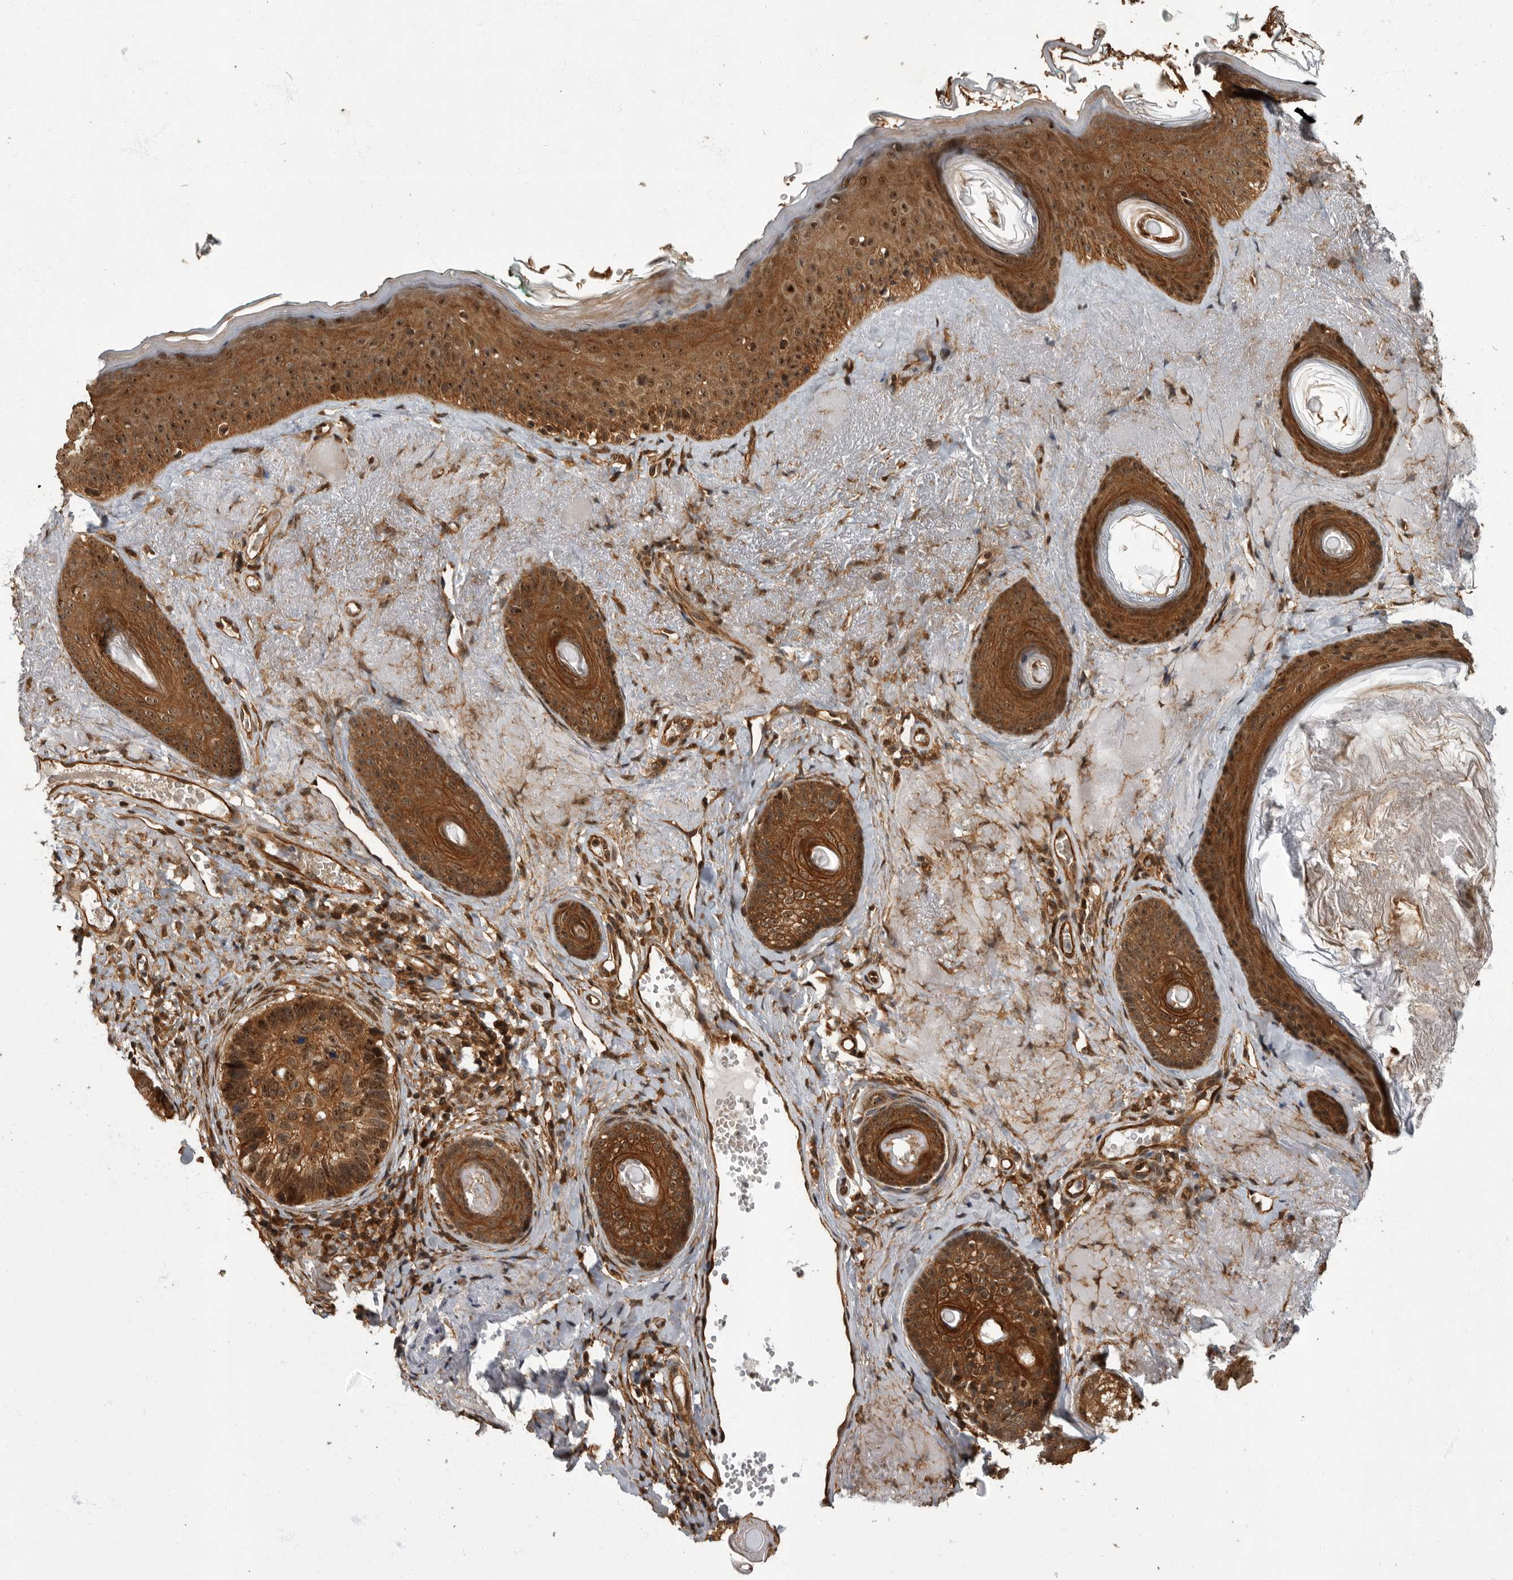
{"staining": {"intensity": "strong", "quantity": ">75%", "location": "cytoplasmic/membranous,nuclear"}, "tissue": "skin cancer", "cell_type": "Tumor cells", "image_type": "cancer", "snomed": [{"axis": "morphology", "description": "Basal cell carcinoma"}, {"axis": "topography", "description": "Skin"}], "caption": "Protein expression analysis of human skin basal cell carcinoma reveals strong cytoplasmic/membranous and nuclear positivity in approximately >75% of tumor cells.", "gene": "VPS50", "patient": {"sex": "male", "age": 62}}